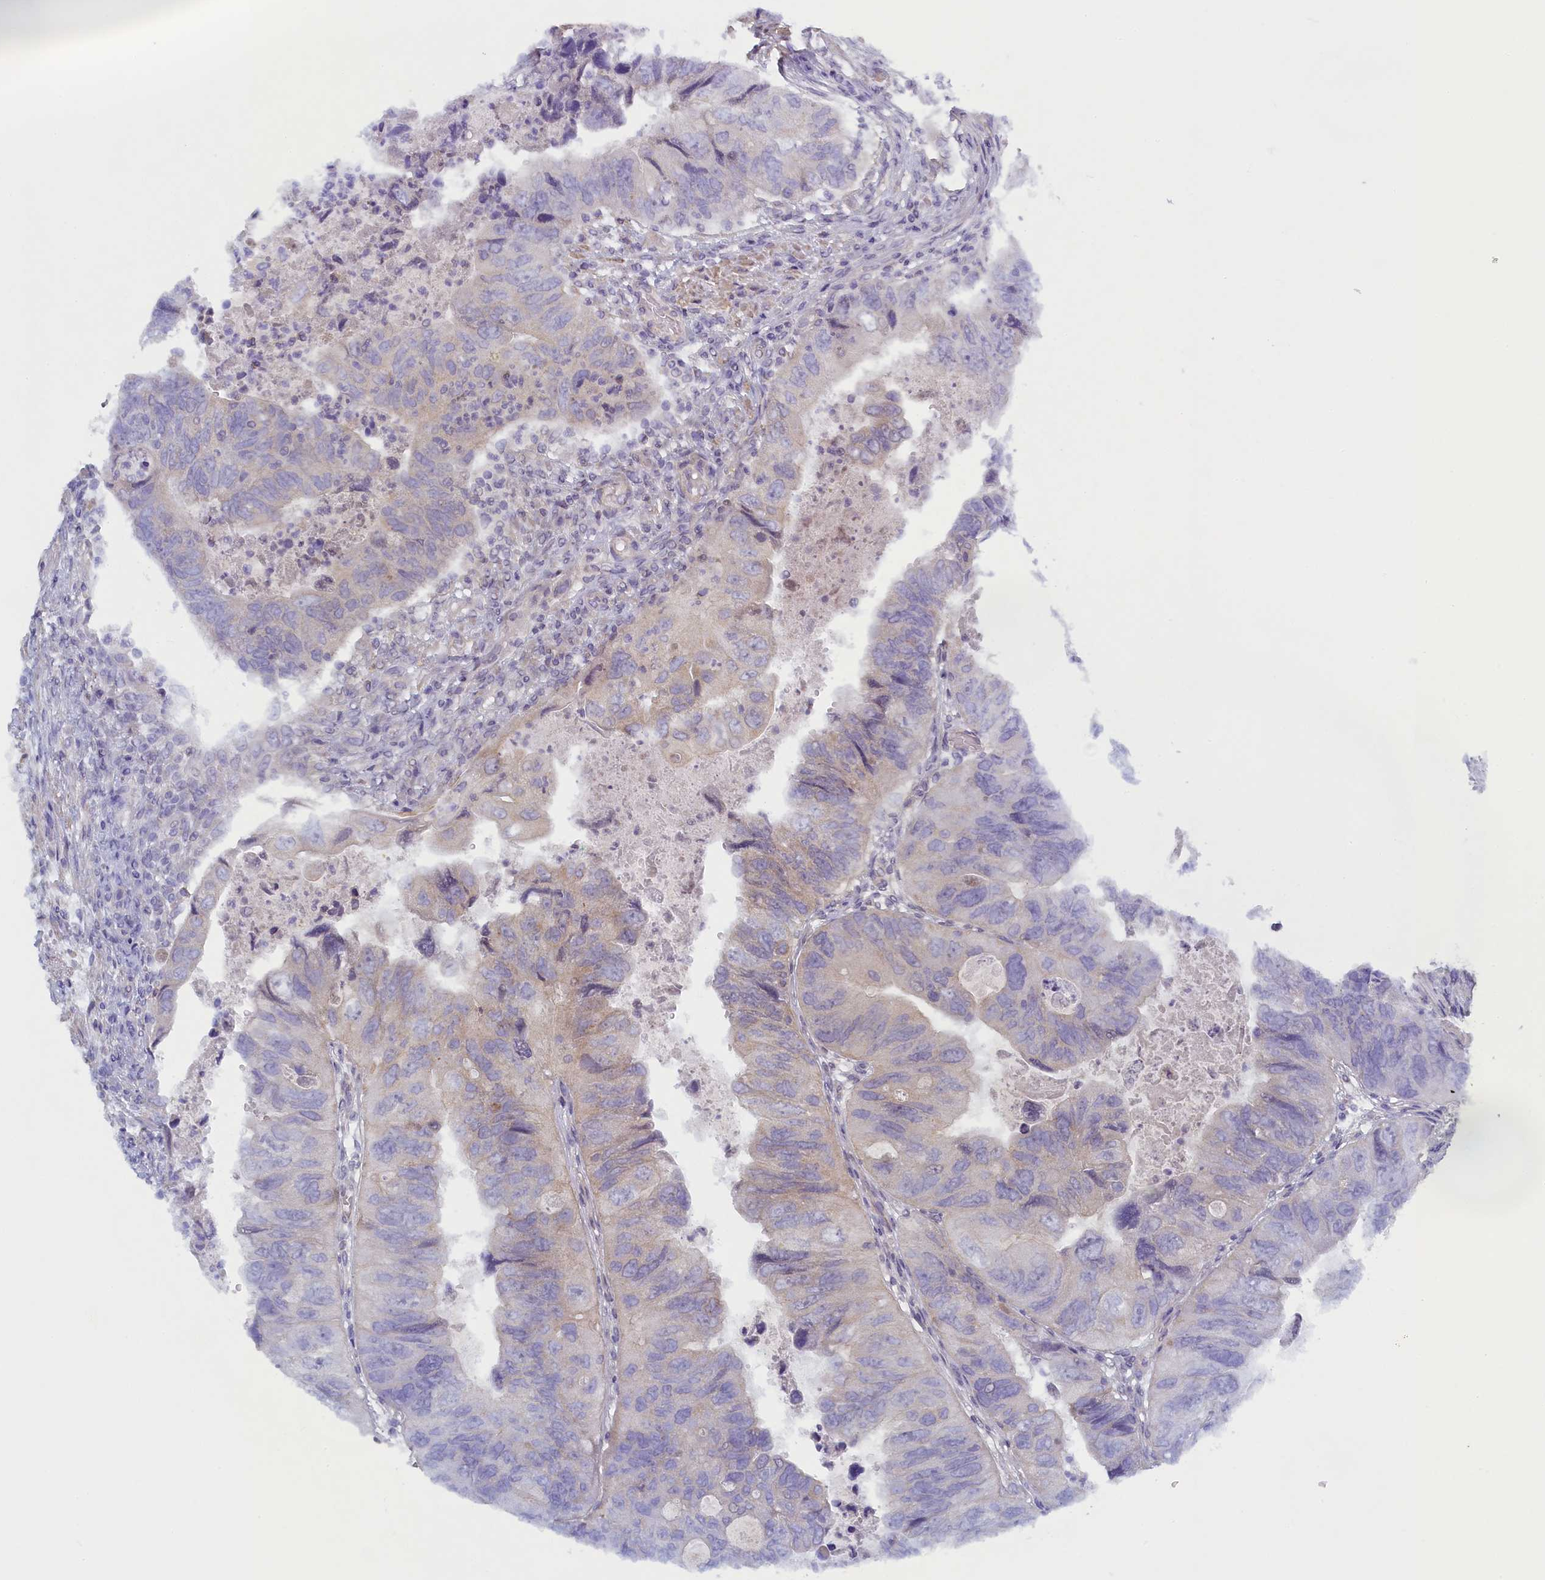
{"staining": {"intensity": "weak", "quantity": "<25%", "location": "cytoplasmic/membranous"}, "tissue": "colorectal cancer", "cell_type": "Tumor cells", "image_type": "cancer", "snomed": [{"axis": "morphology", "description": "Adenocarcinoma, NOS"}, {"axis": "topography", "description": "Rectum"}], "caption": "IHC image of human adenocarcinoma (colorectal) stained for a protein (brown), which reveals no expression in tumor cells.", "gene": "DIXDC1", "patient": {"sex": "male", "age": 63}}